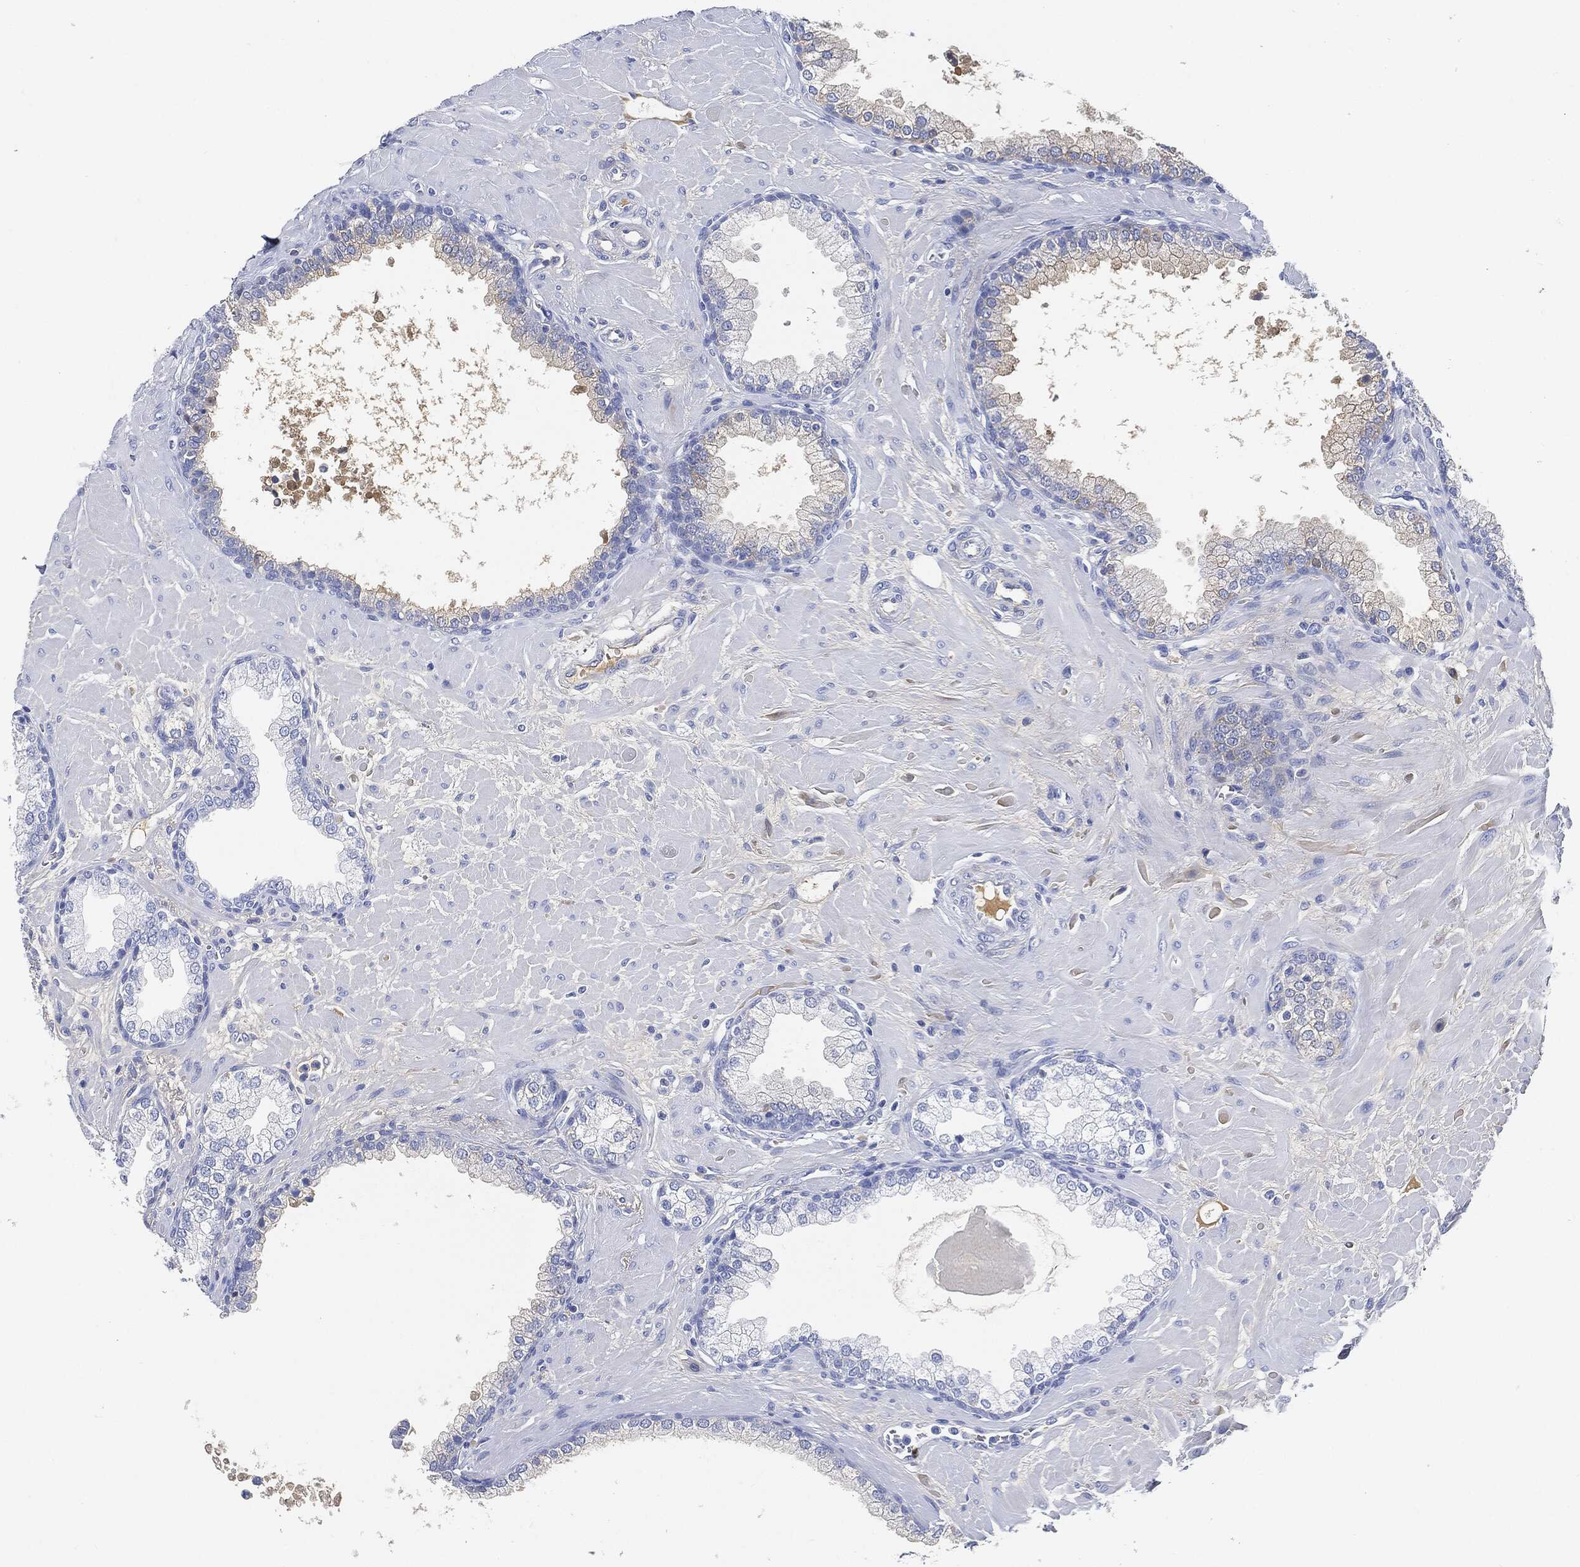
{"staining": {"intensity": "negative", "quantity": "none", "location": "none"}, "tissue": "prostate", "cell_type": "Glandular cells", "image_type": "normal", "snomed": [{"axis": "morphology", "description": "Normal tissue, NOS"}, {"axis": "topography", "description": "Prostate"}], "caption": "Immunohistochemistry (IHC) histopathology image of unremarkable human prostate stained for a protein (brown), which exhibits no staining in glandular cells. (Stains: DAB IHC with hematoxylin counter stain, Microscopy: brightfield microscopy at high magnification).", "gene": "IGLV6", "patient": {"sex": "male", "age": 63}}